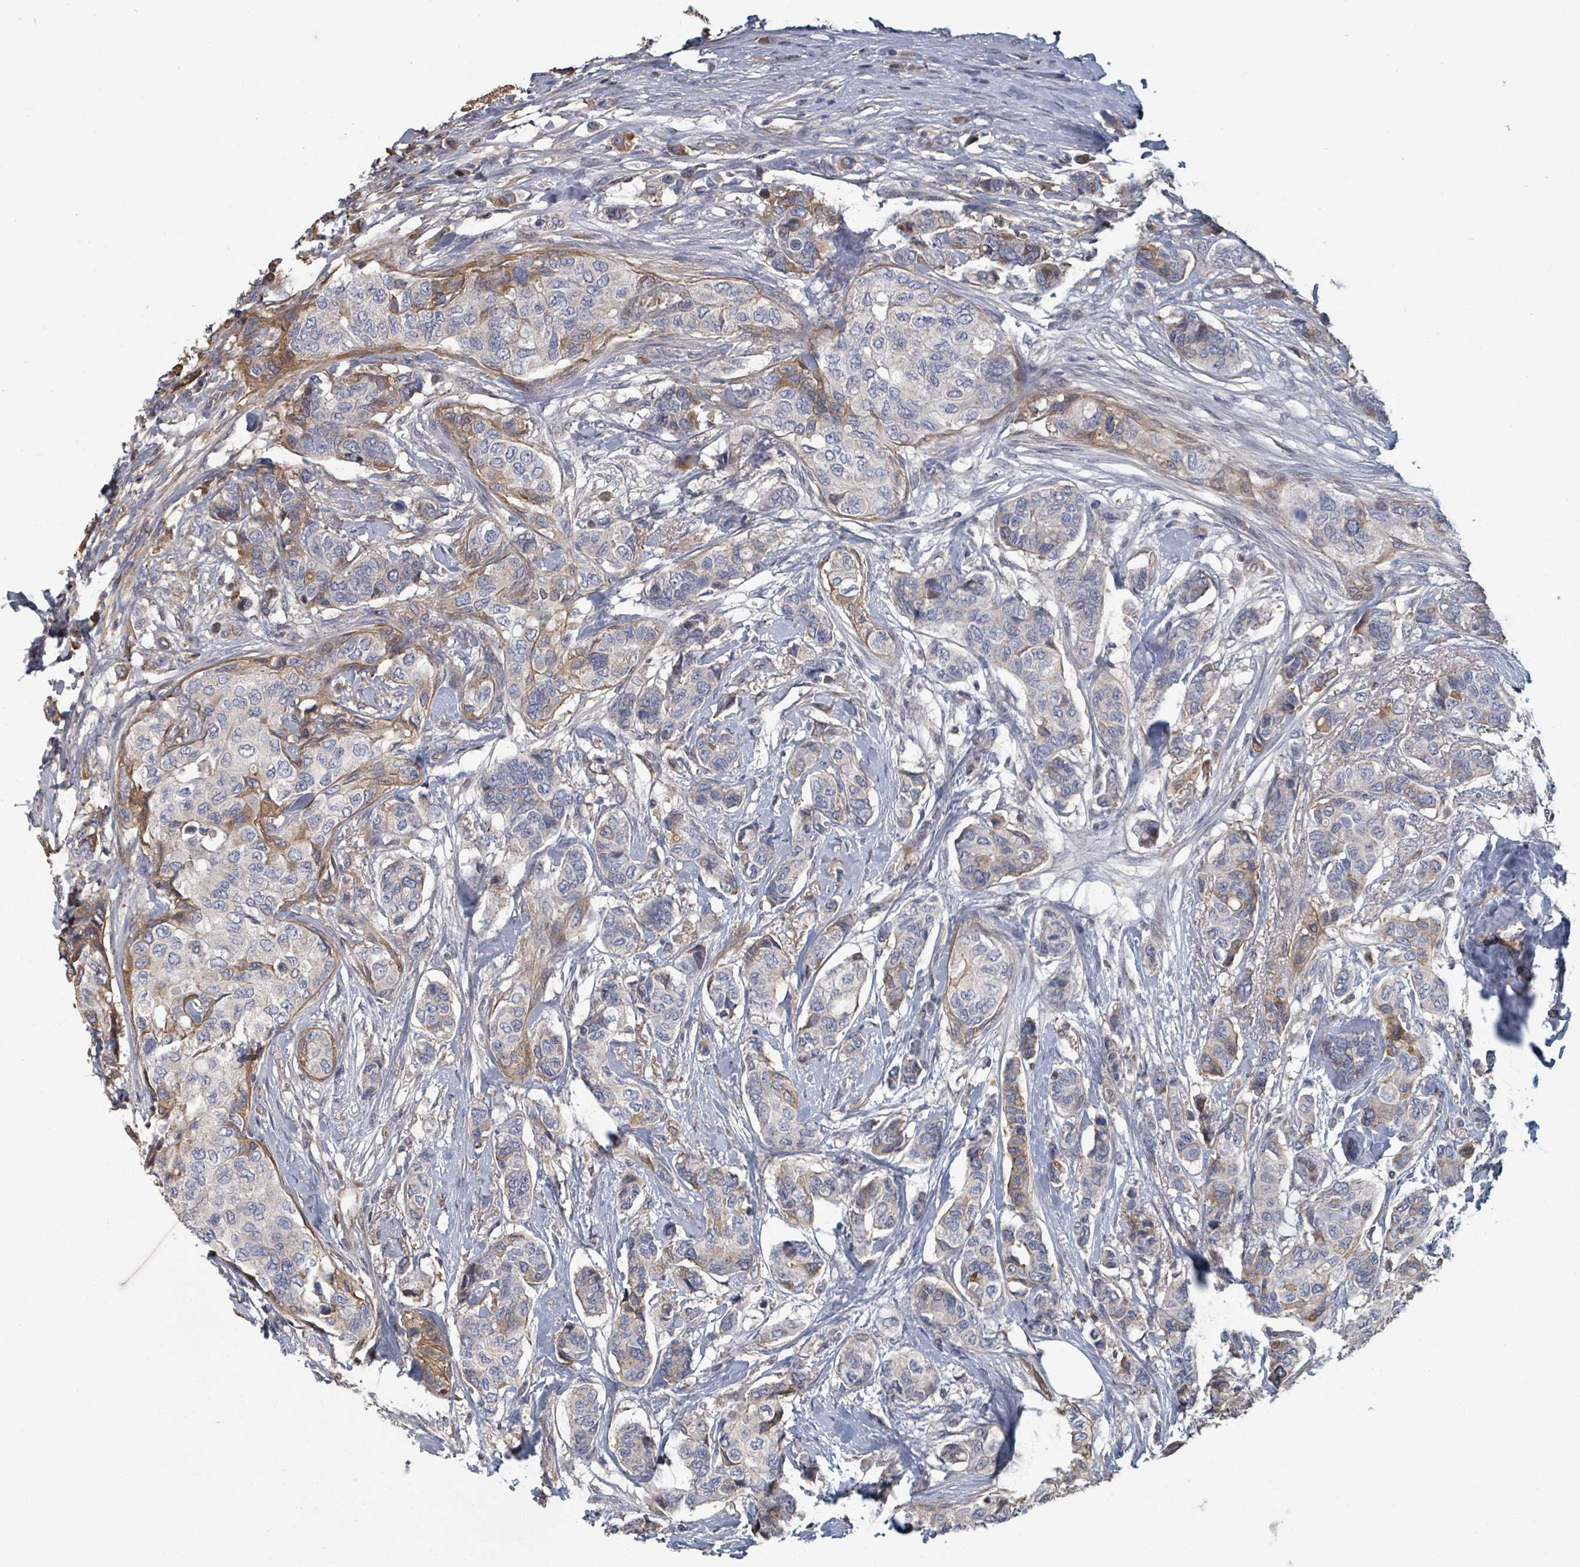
{"staining": {"intensity": "moderate", "quantity": "<25%", "location": "cytoplasmic/membranous"}, "tissue": "breast cancer", "cell_type": "Tumor cells", "image_type": "cancer", "snomed": [{"axis": "morphology", "description": "Lobular carcinoma"}, {"axis": "topography", "description": "Breast"}], "caption": "Brown immunohistochemical staining in human breast cancer exhibits moderate cytoplasmic/membranous positivity in about <25% of tumor cells.", "gene": "GABBR1", "patient": {"sex": "female", "age": 51}}